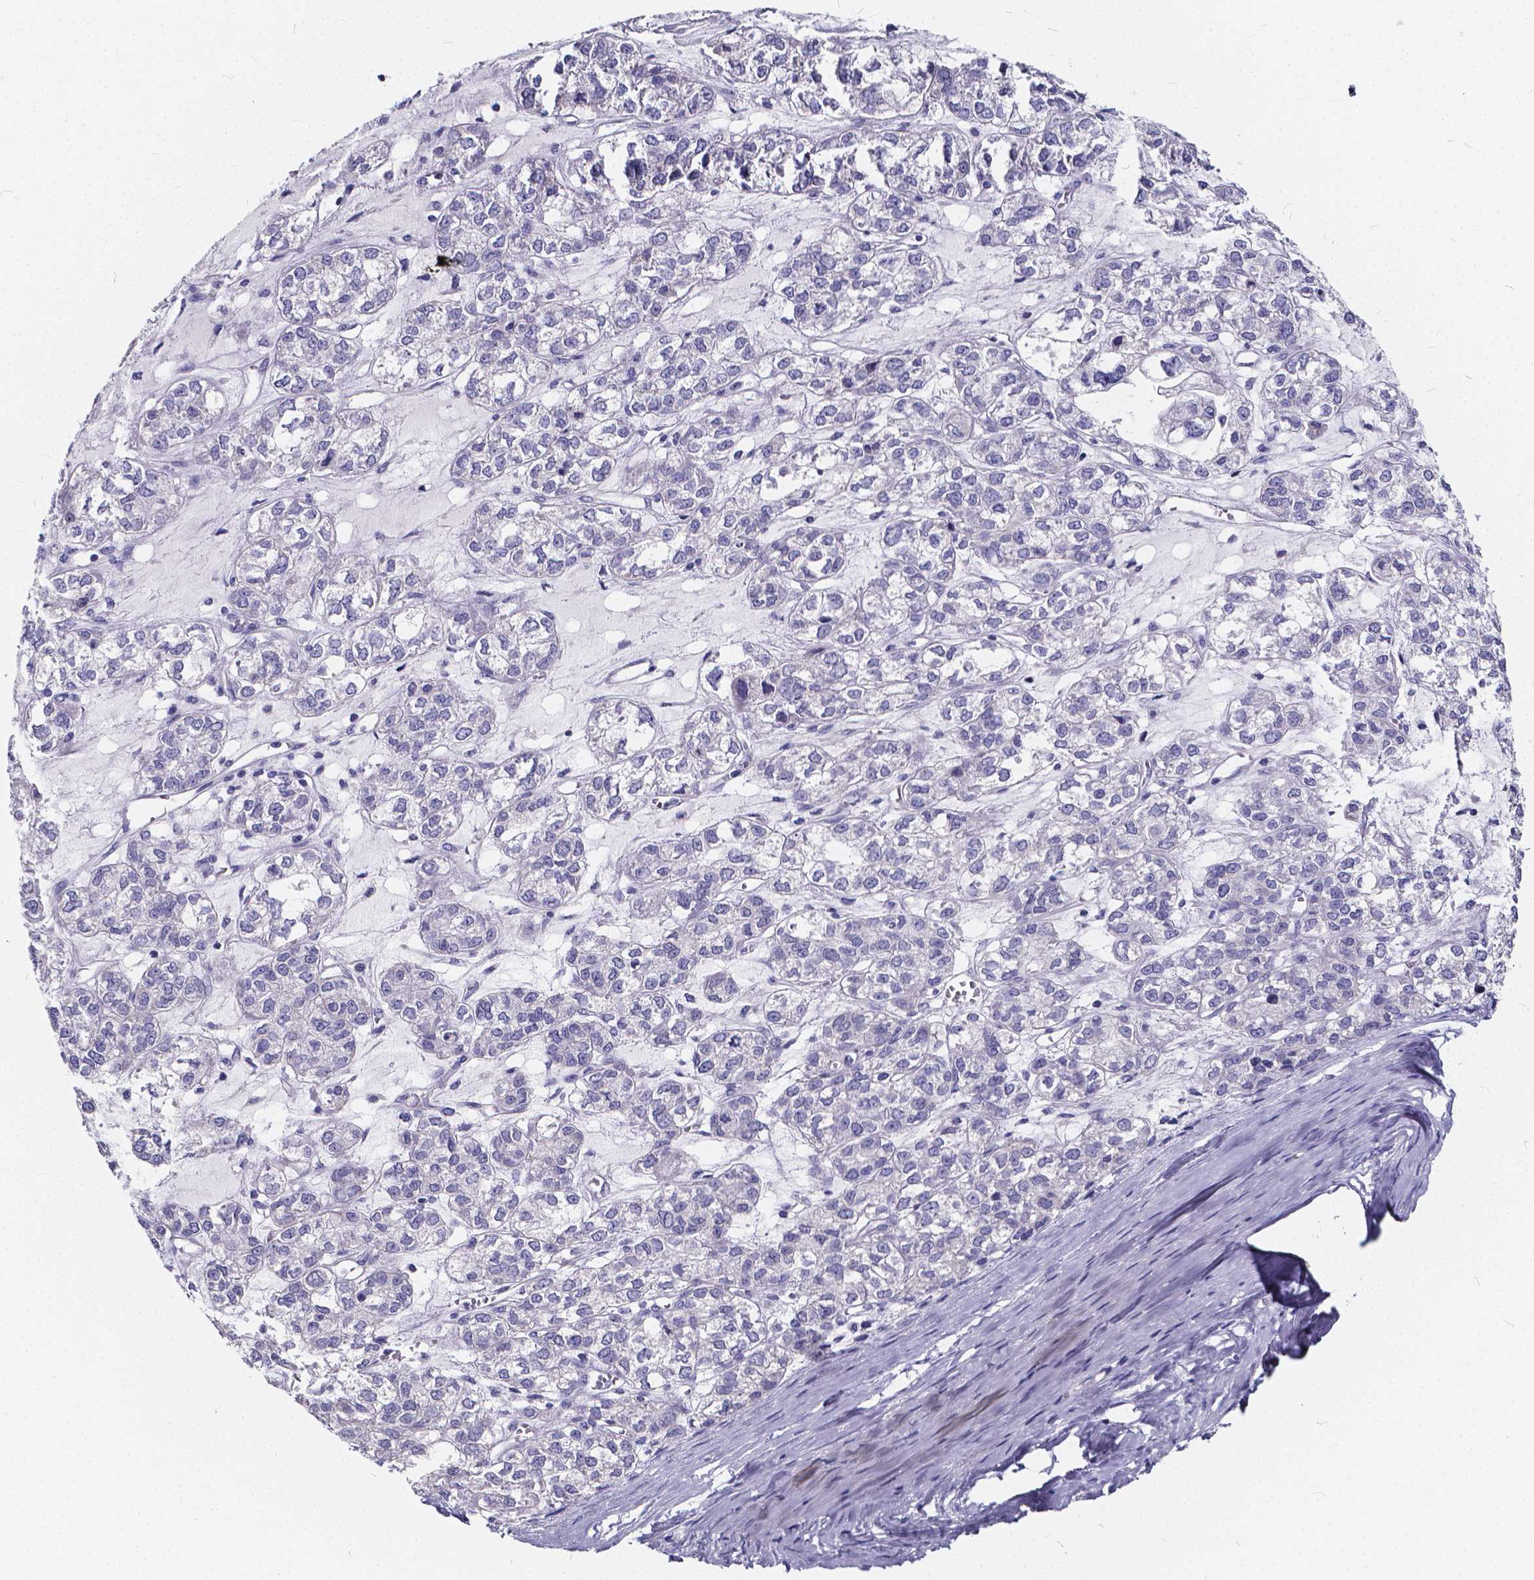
{"staining": {"intensity": "negative", "quantity": "none", "location": "none"}, "tissue": "ovarian cancer", "cell_type": "Tumor cells", "image_type": "cancer", "snomed": [{"axis": "morphology", "description": "Carcinoma, endometroid"}, {"axis": "topography", "description": "Ovary"}], "caption": "The image displays no staining of tumor cells in ovarian endometroid carcinoma.", "gene": "SPEF2", "patient": {"sex": "female", "age": 64}}